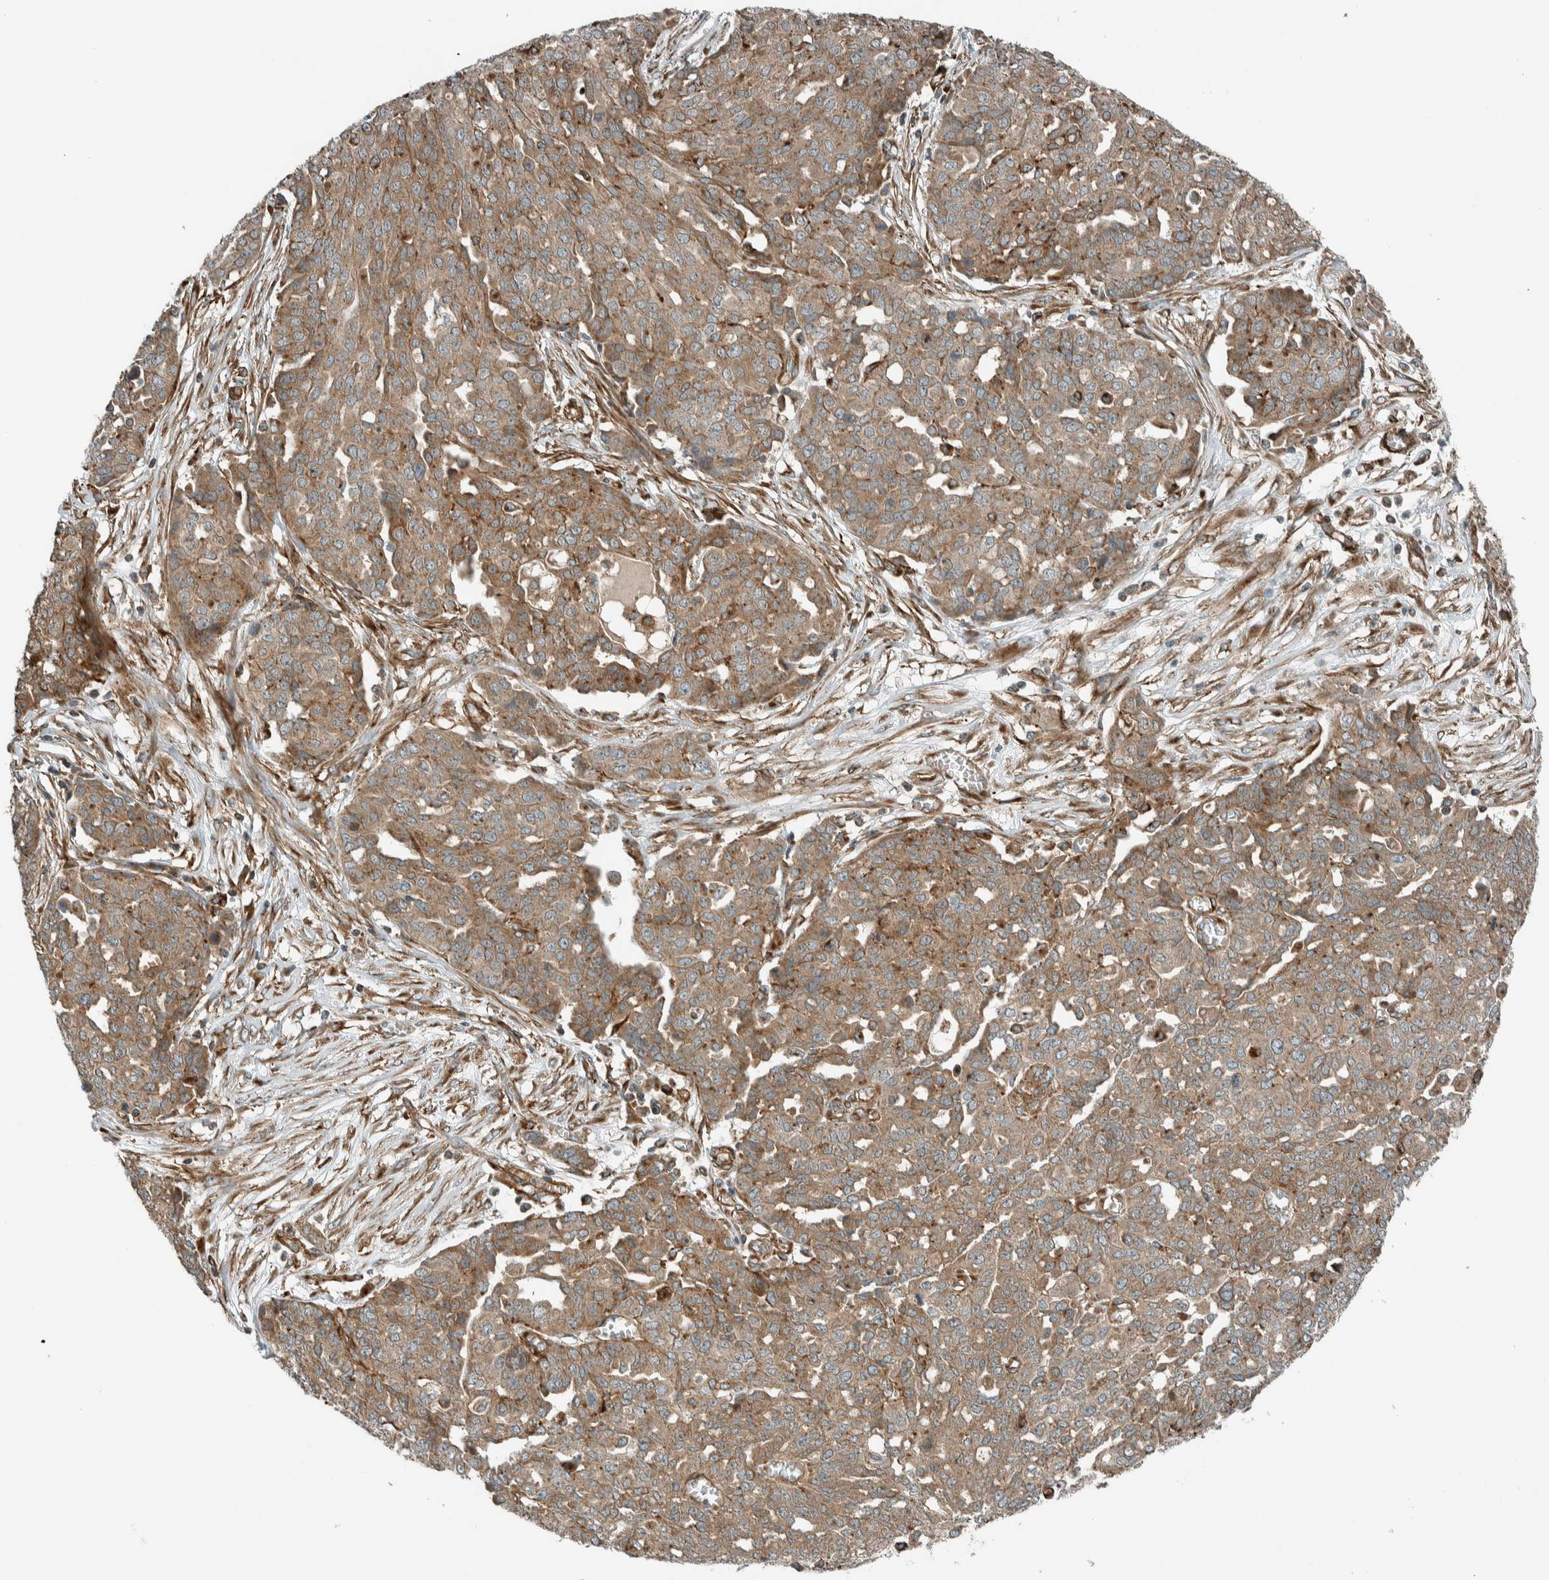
{"staining": {"intensity": "moderate", "quantity": ">75%", "location": "cytoplasmic/membranous"}, "tissue": "ovarian cancer", "cell_type": "Tumor cells", "image_type": "cancer", "snomed": [{"axis": "morphology", "description": "Cystadenocarcinoma, serous, NOS"}, {"axis": "topography", "description": "Soft tissue"}, {"axis": "topography", "description": "Ovary"}], "caption": "Protein staining shows moderate cytoplasmic/membranous positivity in approximately >75% of tumor cells in ovarian serous cystadenocarcinoma.", "gene": "EXOC7", "patient": {"sex": "female", "age": 57}}